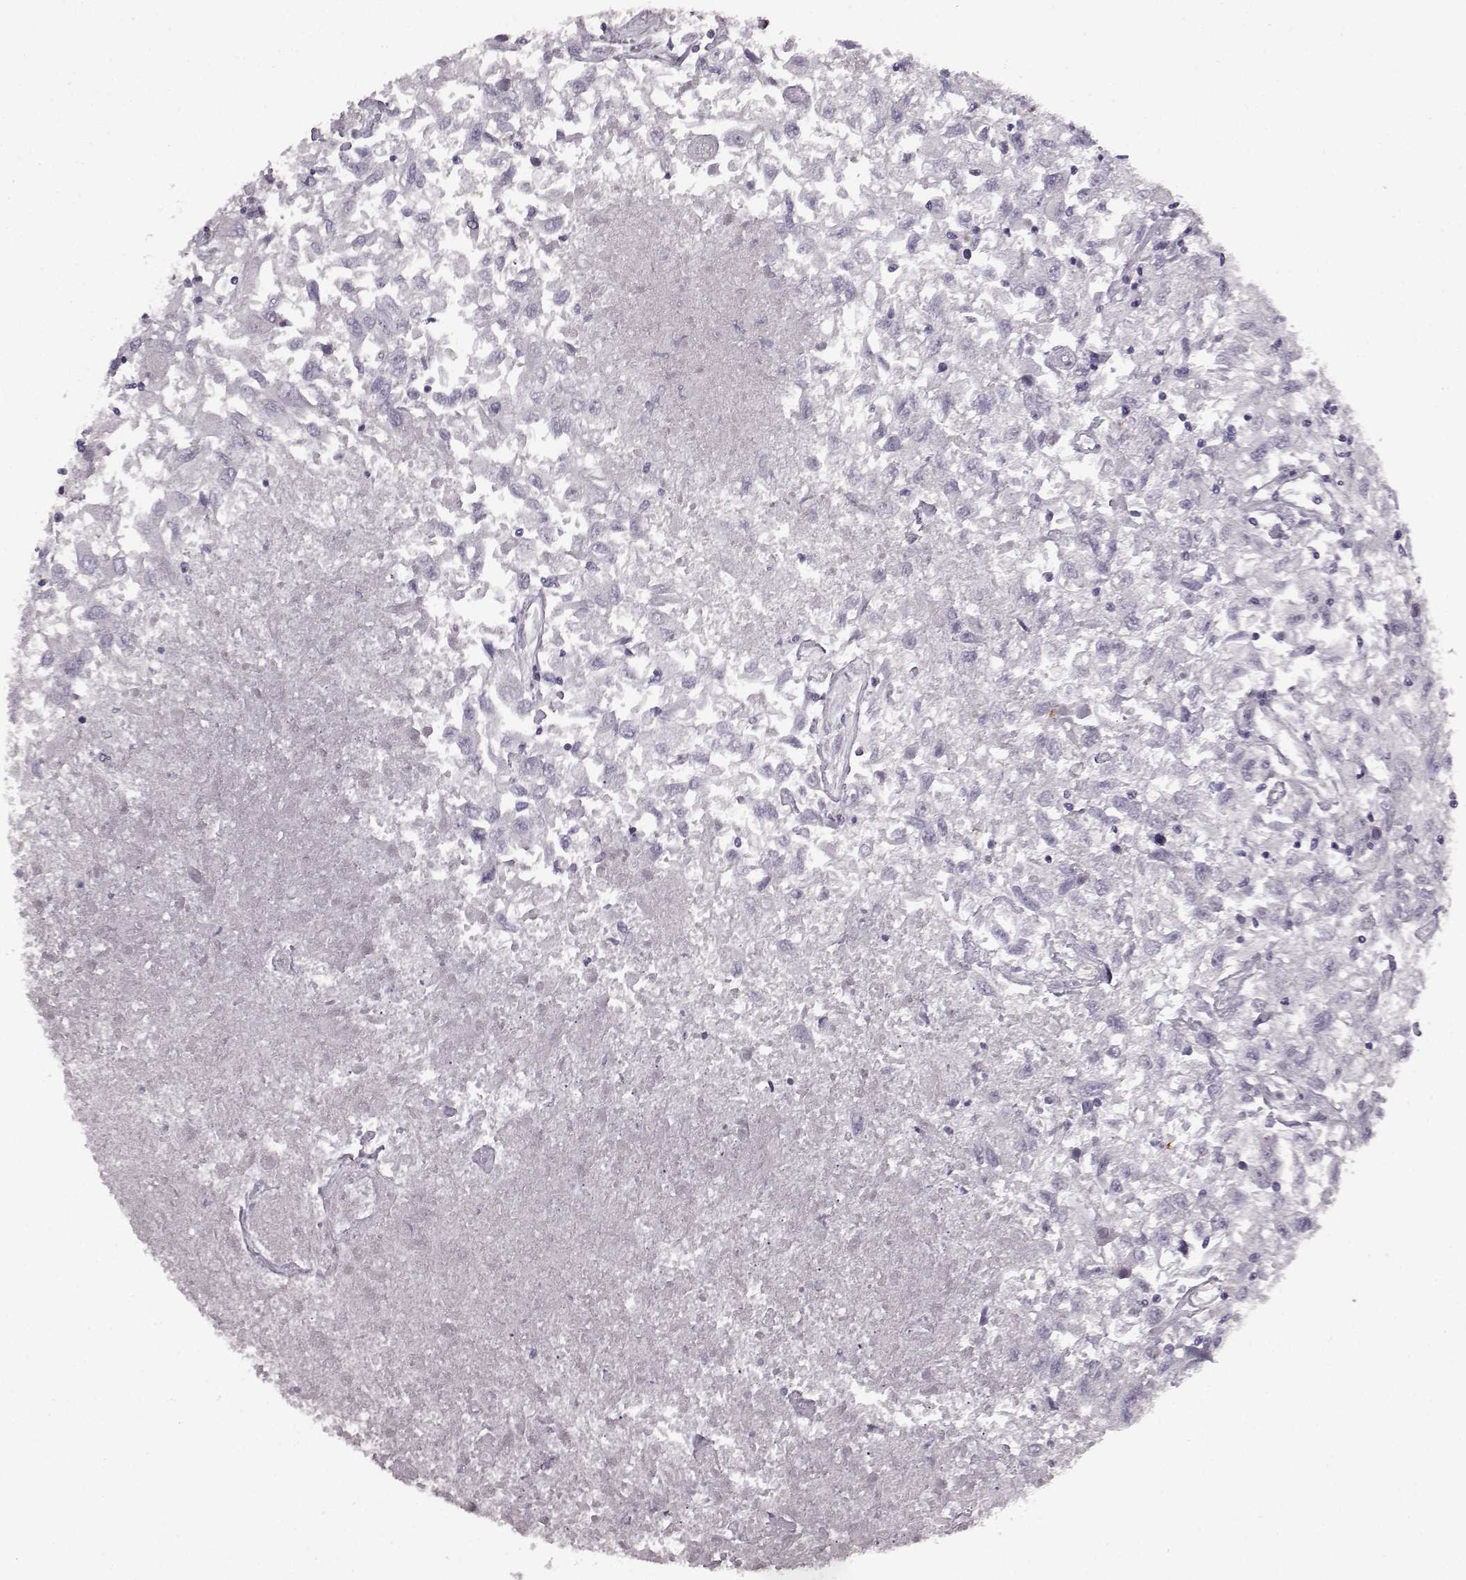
{"staining": {"intensity": "negative", "quantity": "none", "location": "none"}, "tissue": "renal cancer", "cell_type": "Tumor cells", "image_type": "cancer", "snomed": [{"axis": "morphology", "description": "Adenocarcinoma, NOS"}, {"axis": "topography", "description": "Kidney"}], "caption": "Immunohistochemistry (IHC) photomicrograph of neoplastic tissue: human renal adenocarcinoma stained with DAB shows no significant protein positivity in tumor cells.", "gene": "PRPH2", "patient": {"sex": "female", "age": 76}}